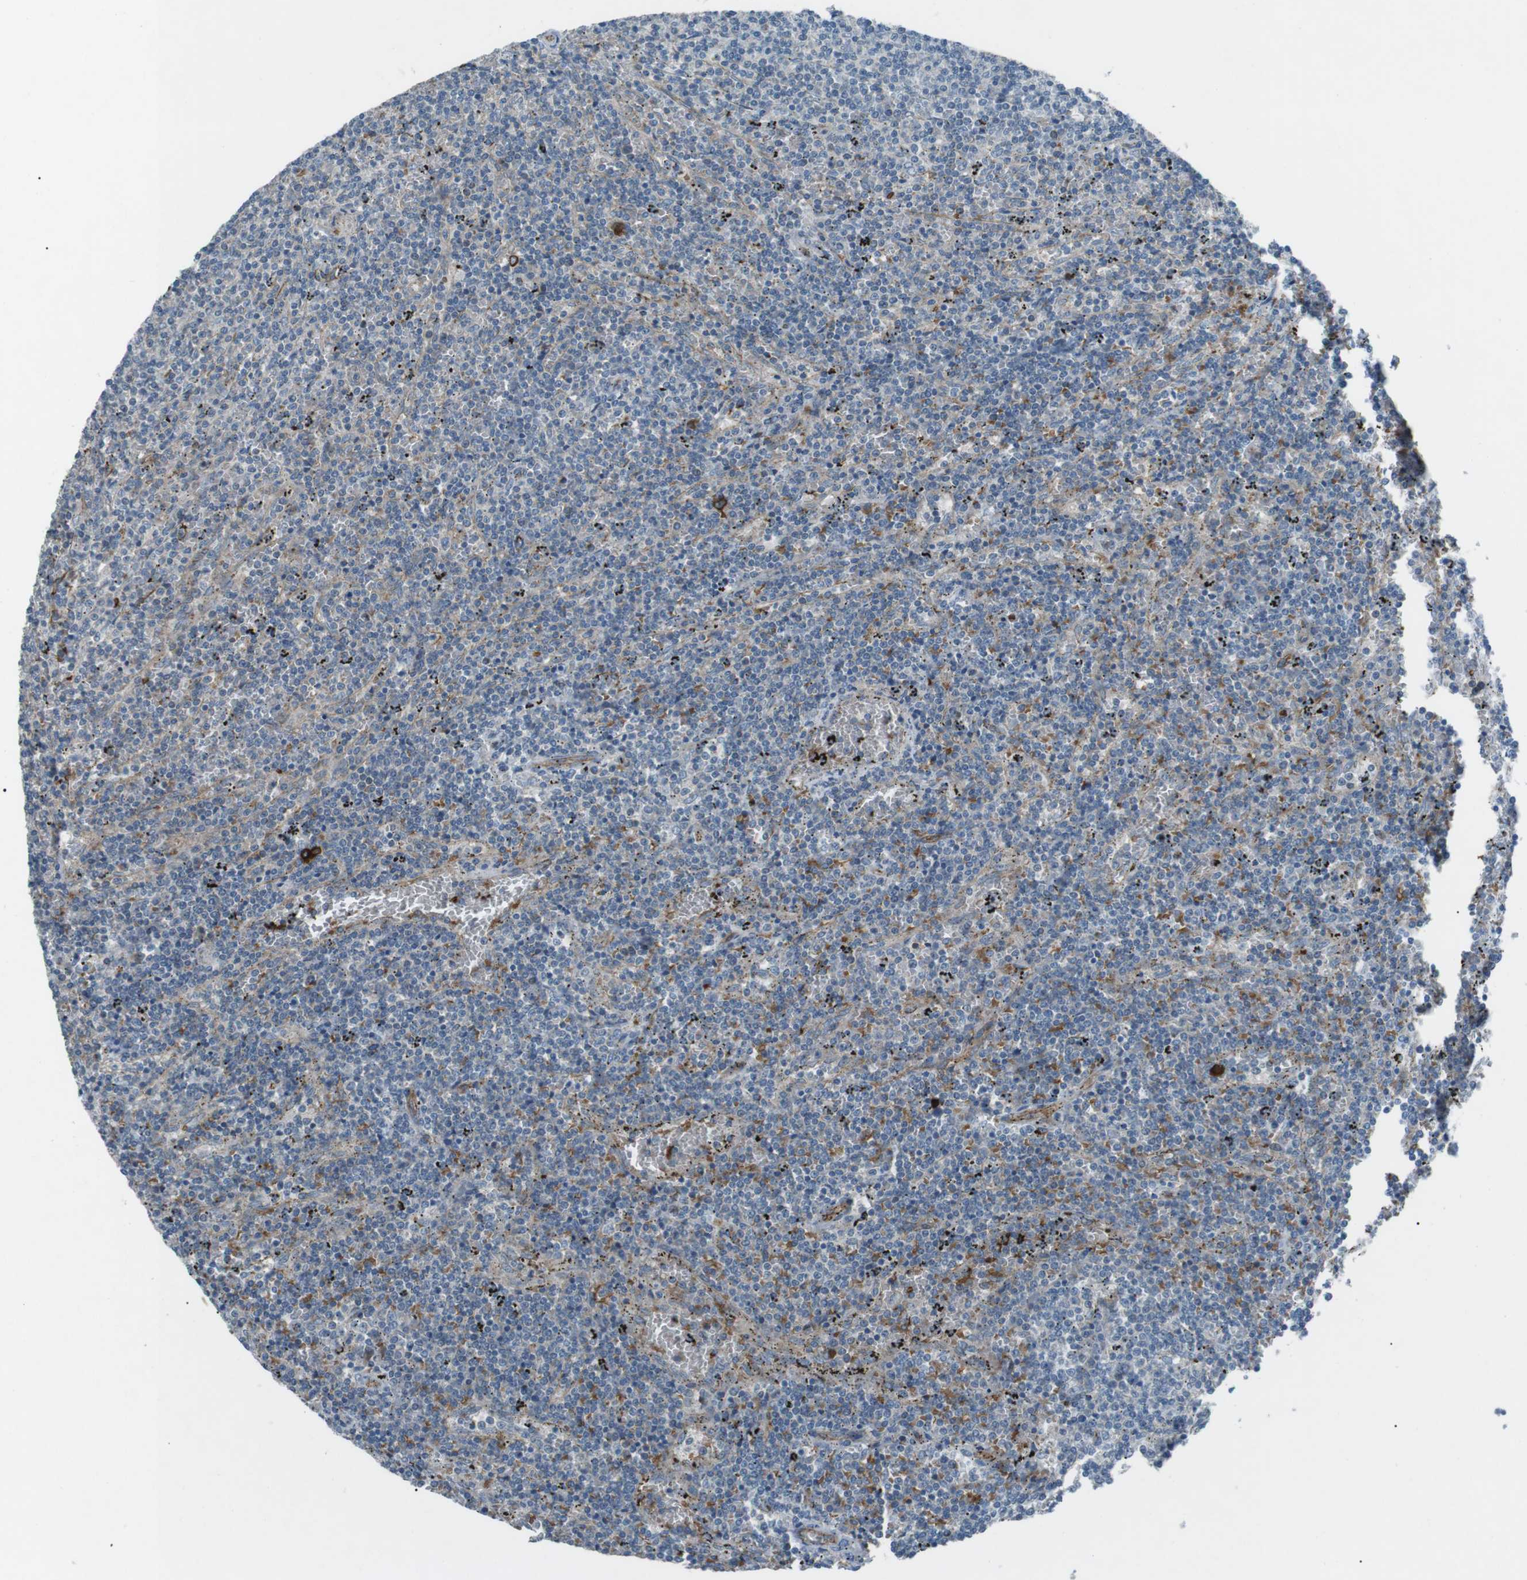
{"staining": {"intensity": "negative", "quantity": "none", "location": "none"}, "tissue": "lymphoma", "cell_type": "Tumor cells", "image_type": "cancer", "snomed": [{"axis": "morphology", "description": "Malignant lymphoma, non-Hodgkin's type, Low grade"}, {"axis": "topography", "description": "Spleen"}], "caption": "DAB (3,3'-diaminobenzidine) immunohistochemical staining of human lymphoma reveals no significant expression in tumor cells.", "gene": "SPTA1", "patient": {"sex": "female", "age": 50}}